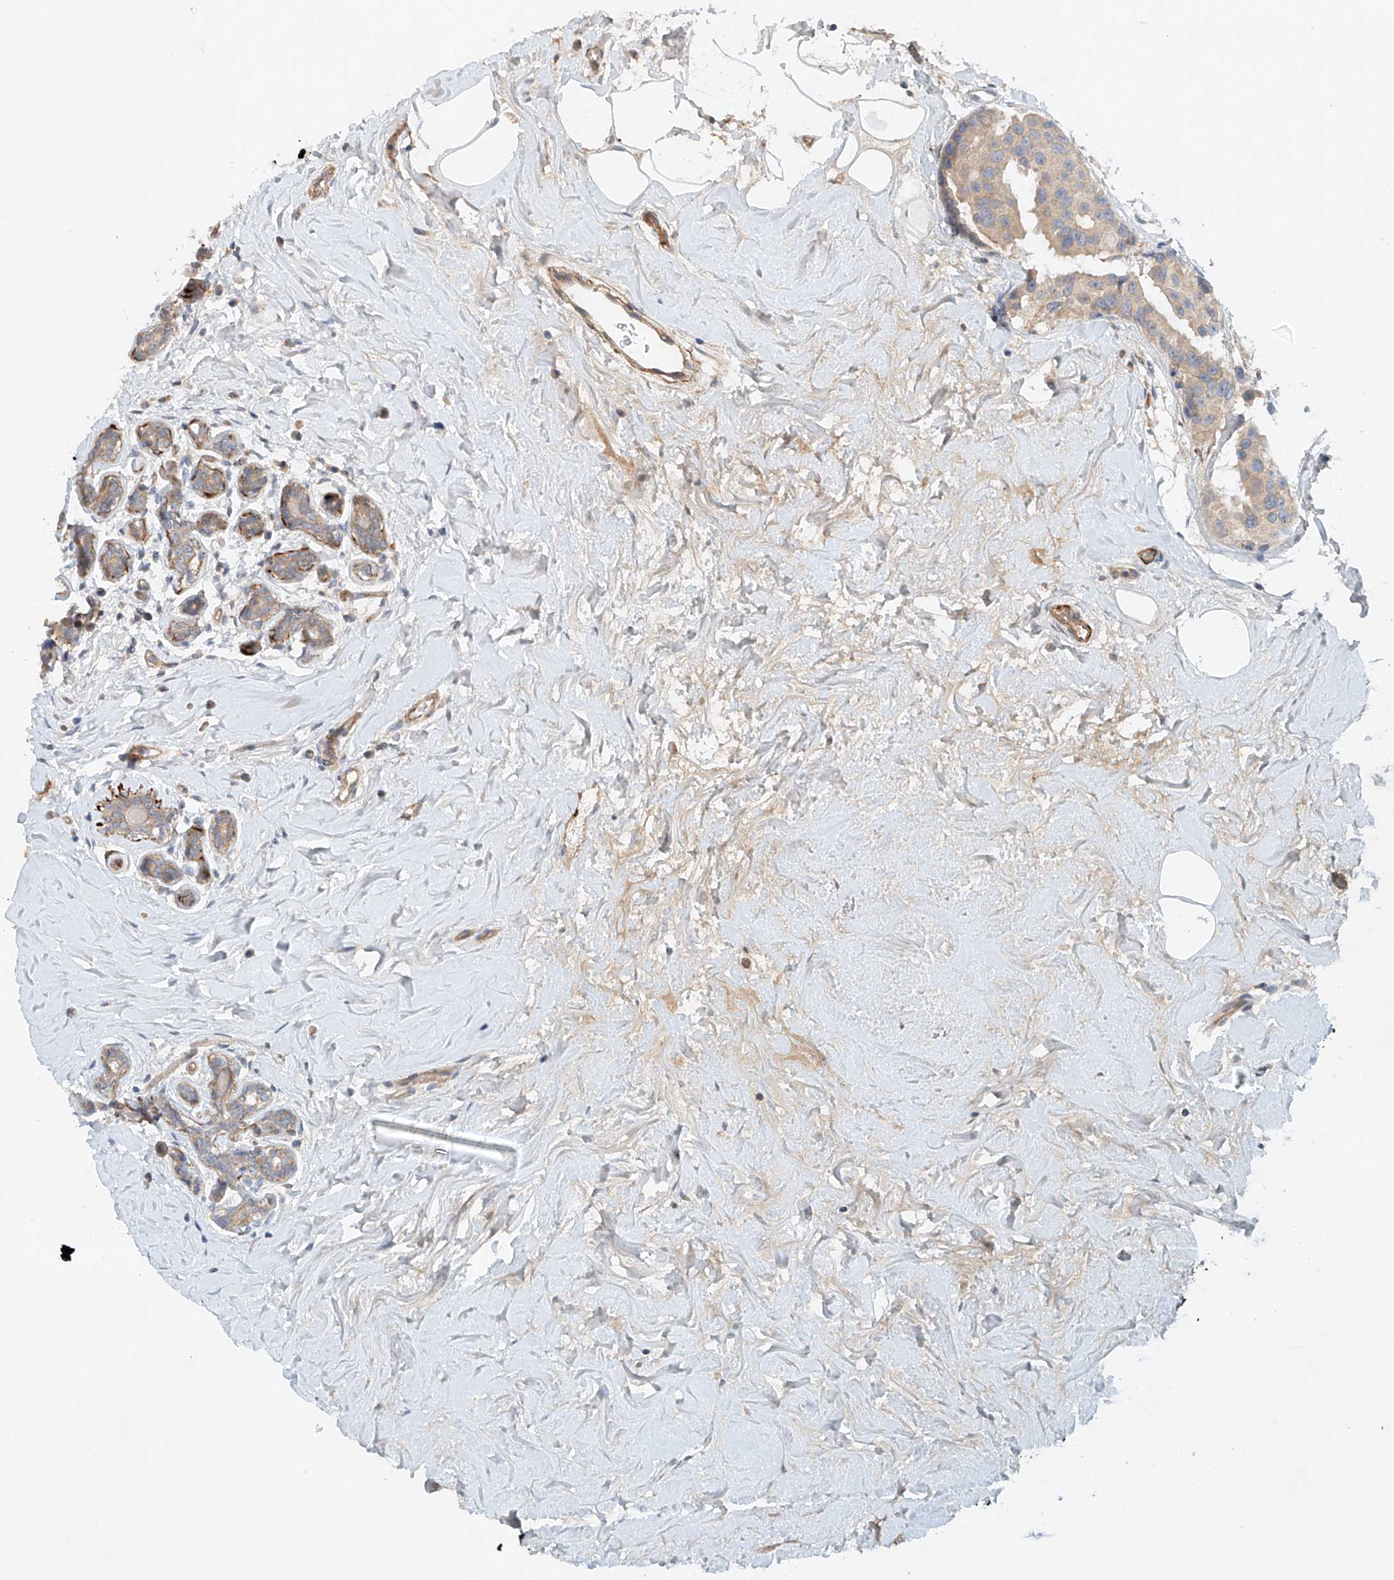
{"staining": {"intensity": "weak", "quantity": ">75%", "location": "cytoplasmic/membranous"}, "tissue": "breast cancer", "cell_type": "Tumor cells", "image_type": "cancer", "snomed": [{"axis": "morphology", "description": "Normal tissue, NOS"}, {"axis": "morphology", "description": "Duct carcinoma"}, {"axis": "topography", "description": "Breast"}], "caption": "Human breast cancer (invasive ductal carcinoma) stained with a brown dye displays weak cytoplasmic/membranous positive expression in approximately >75% of tumor cells.", "gene": "LYRM9", "patient": {"sex": "female", "age": 39}}